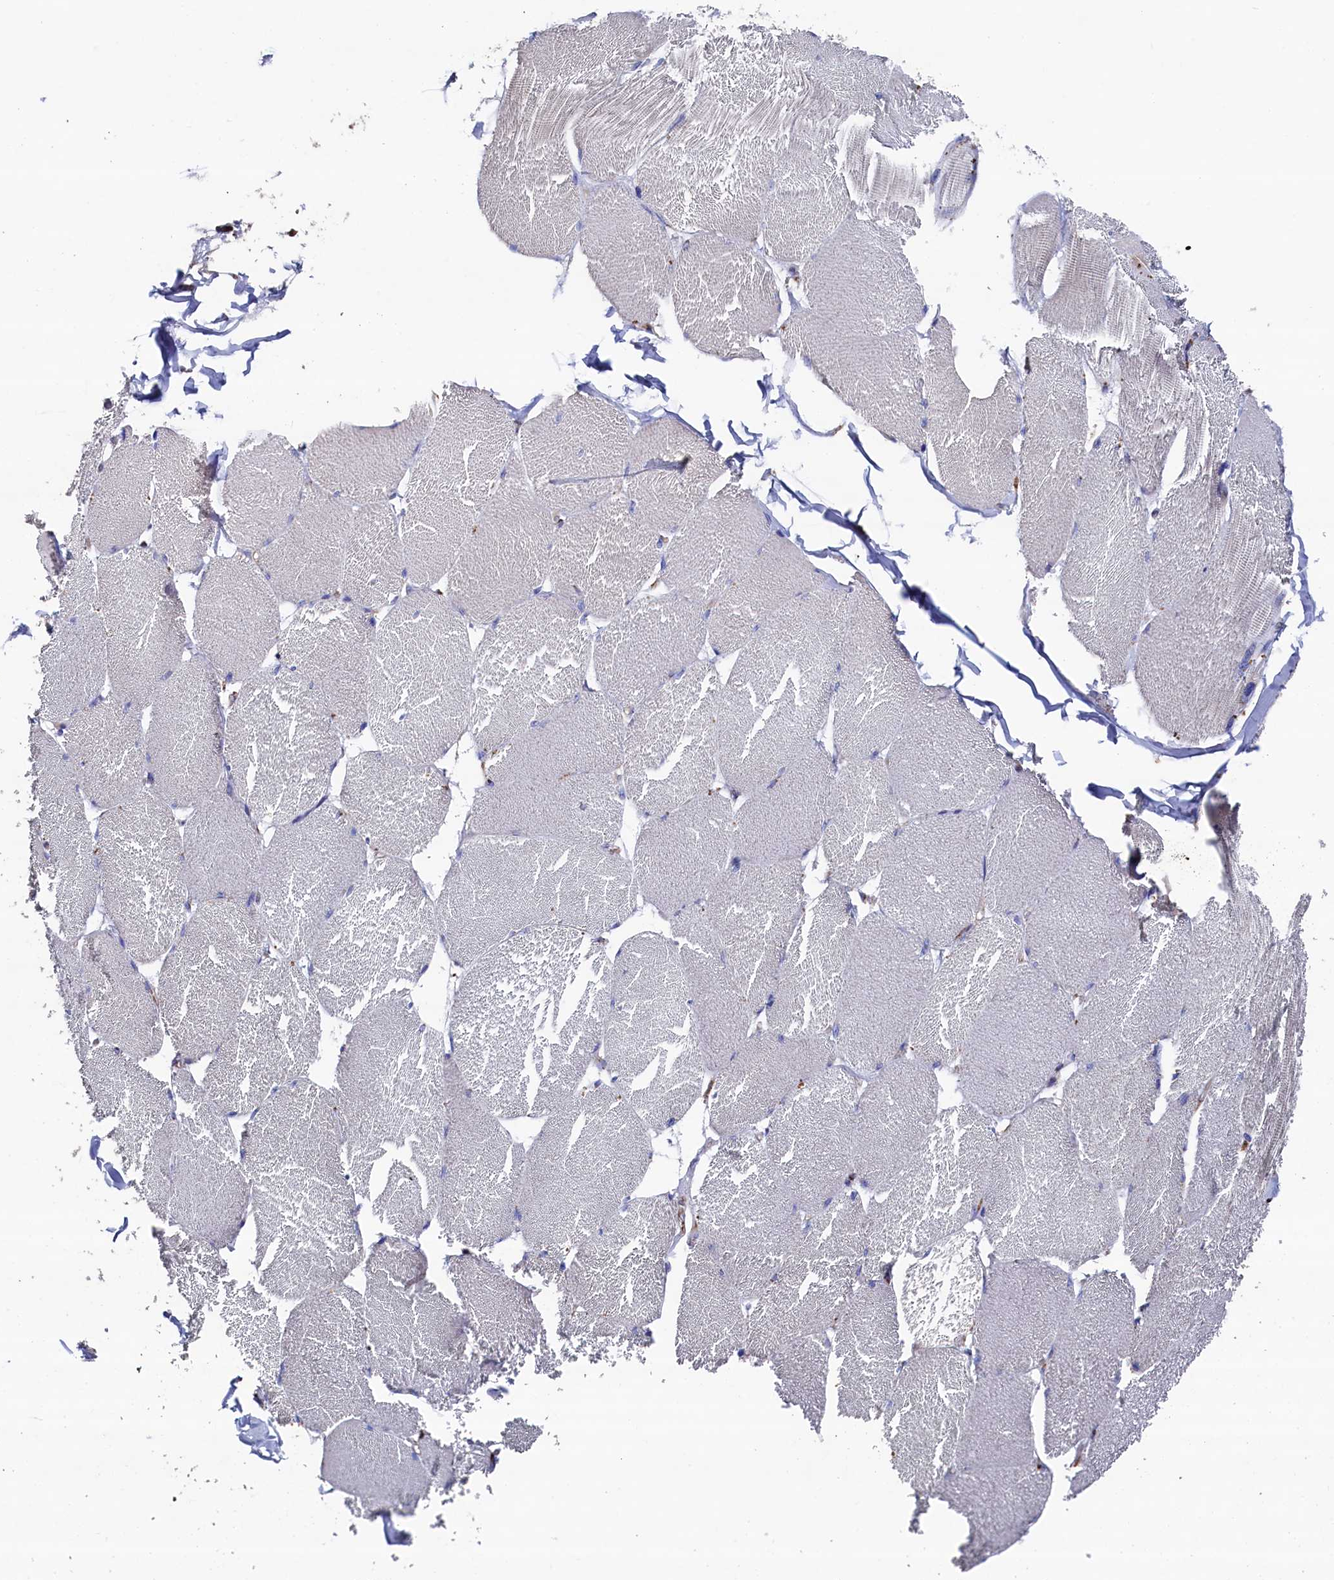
{"staining": {"intensity": "negative", "quantity": "none", "location": "none"}, "tissue": "skeletal muscle", "cell_type": "Myocytes", "image_type": "normal", "snomed": [{"axis": "morphology", "description": "Normal tissue, NOS"}, {"axis": "topography", "description": "Skin"}, {"axis": "topography", "description": "Skeletal muscle"}], "caption": "This is an IHC histopathology image of benign human skeletal muscle. There is no expression in myocytes.", "gene": "PRRC1", "patient": {"sex": "male", "age": 83}}